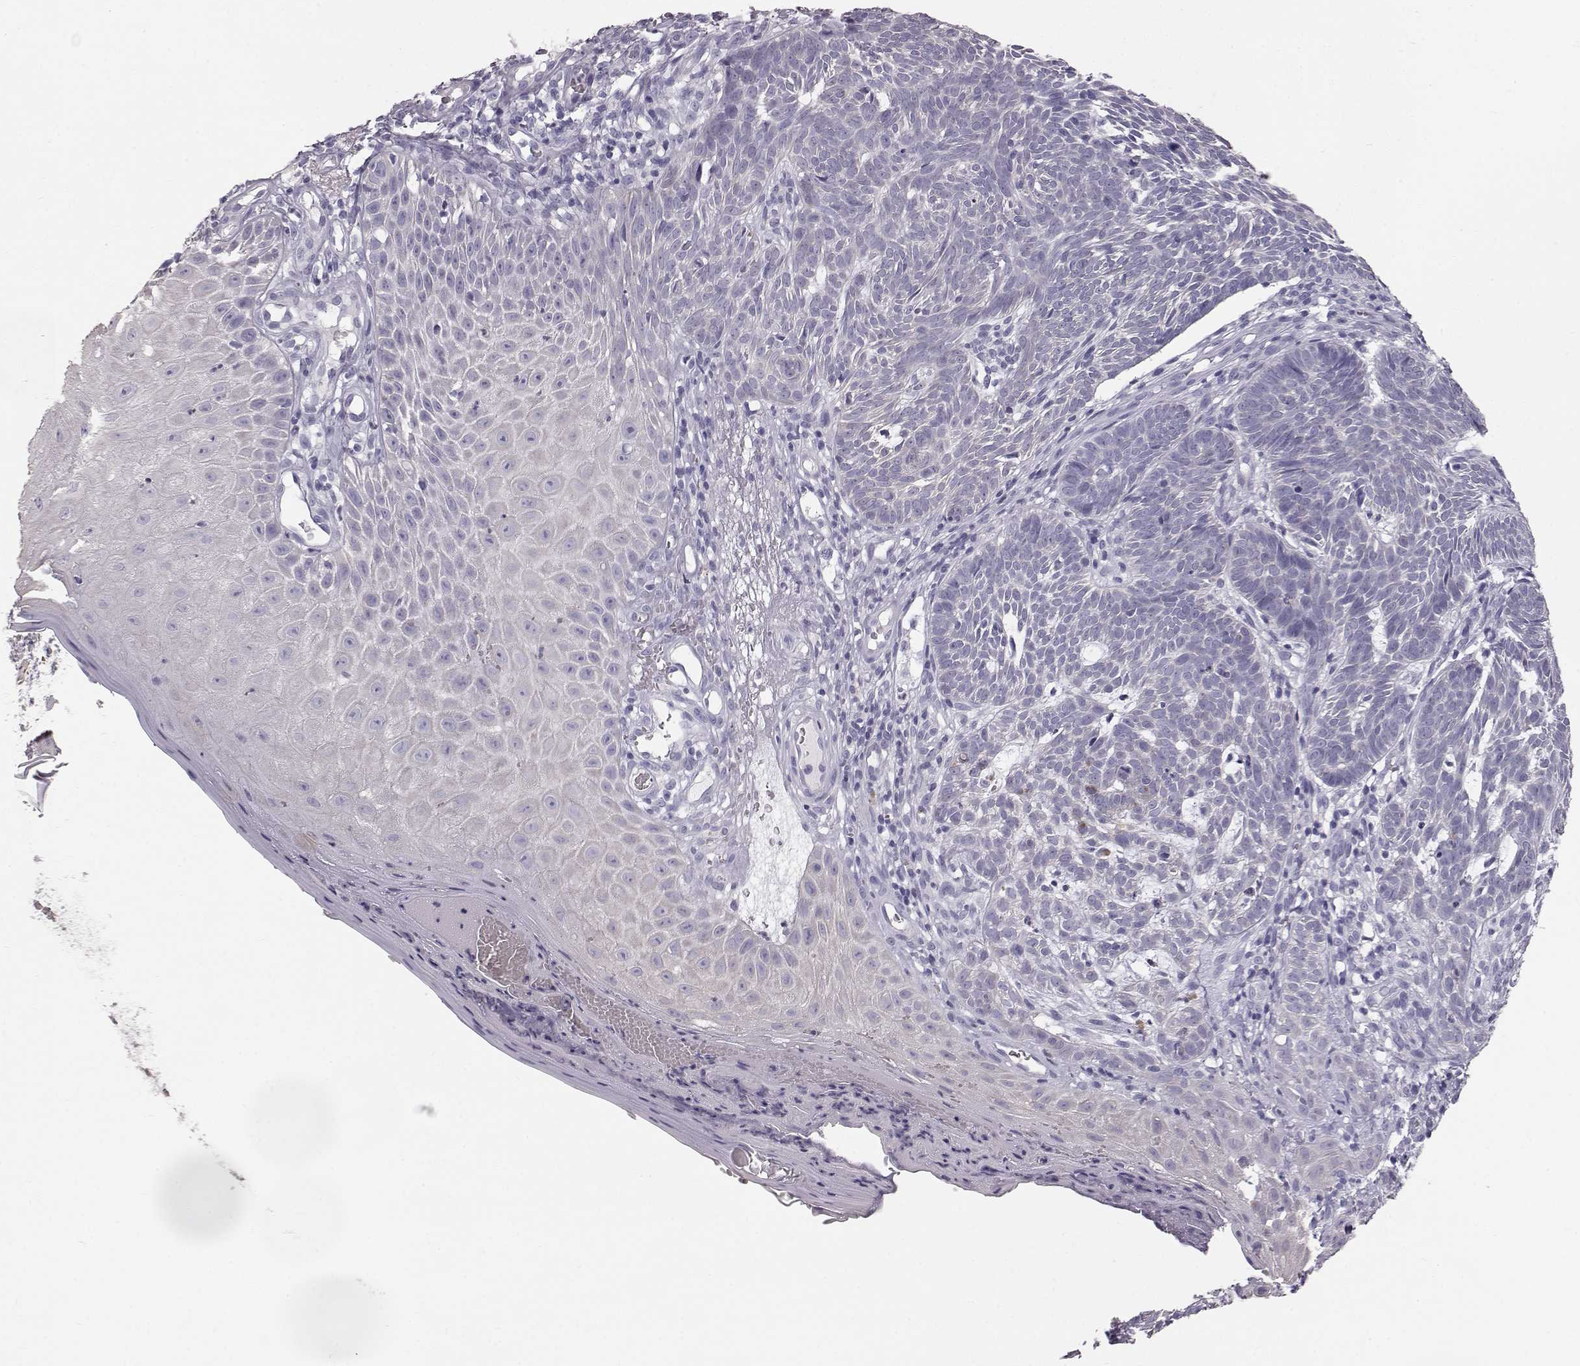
{"staining": {"intensity": "negative", "quantity": "none", "location": "none"}, "tissue": "skin cancer", "cell_type": "Tumor cells", "image_type": "cancer", "snomed": [{"axis": "morphology", "description": "Basal cell carcinoma"}, {"axis": "topography", "description": "Skin"}], "caption": "Skin basal cell carcinoma was stained to show a protein in brown. There is no significant expression in tumor cells.", "gene": "KRT33A", "patient": {"sex": "male", "age": 59}}